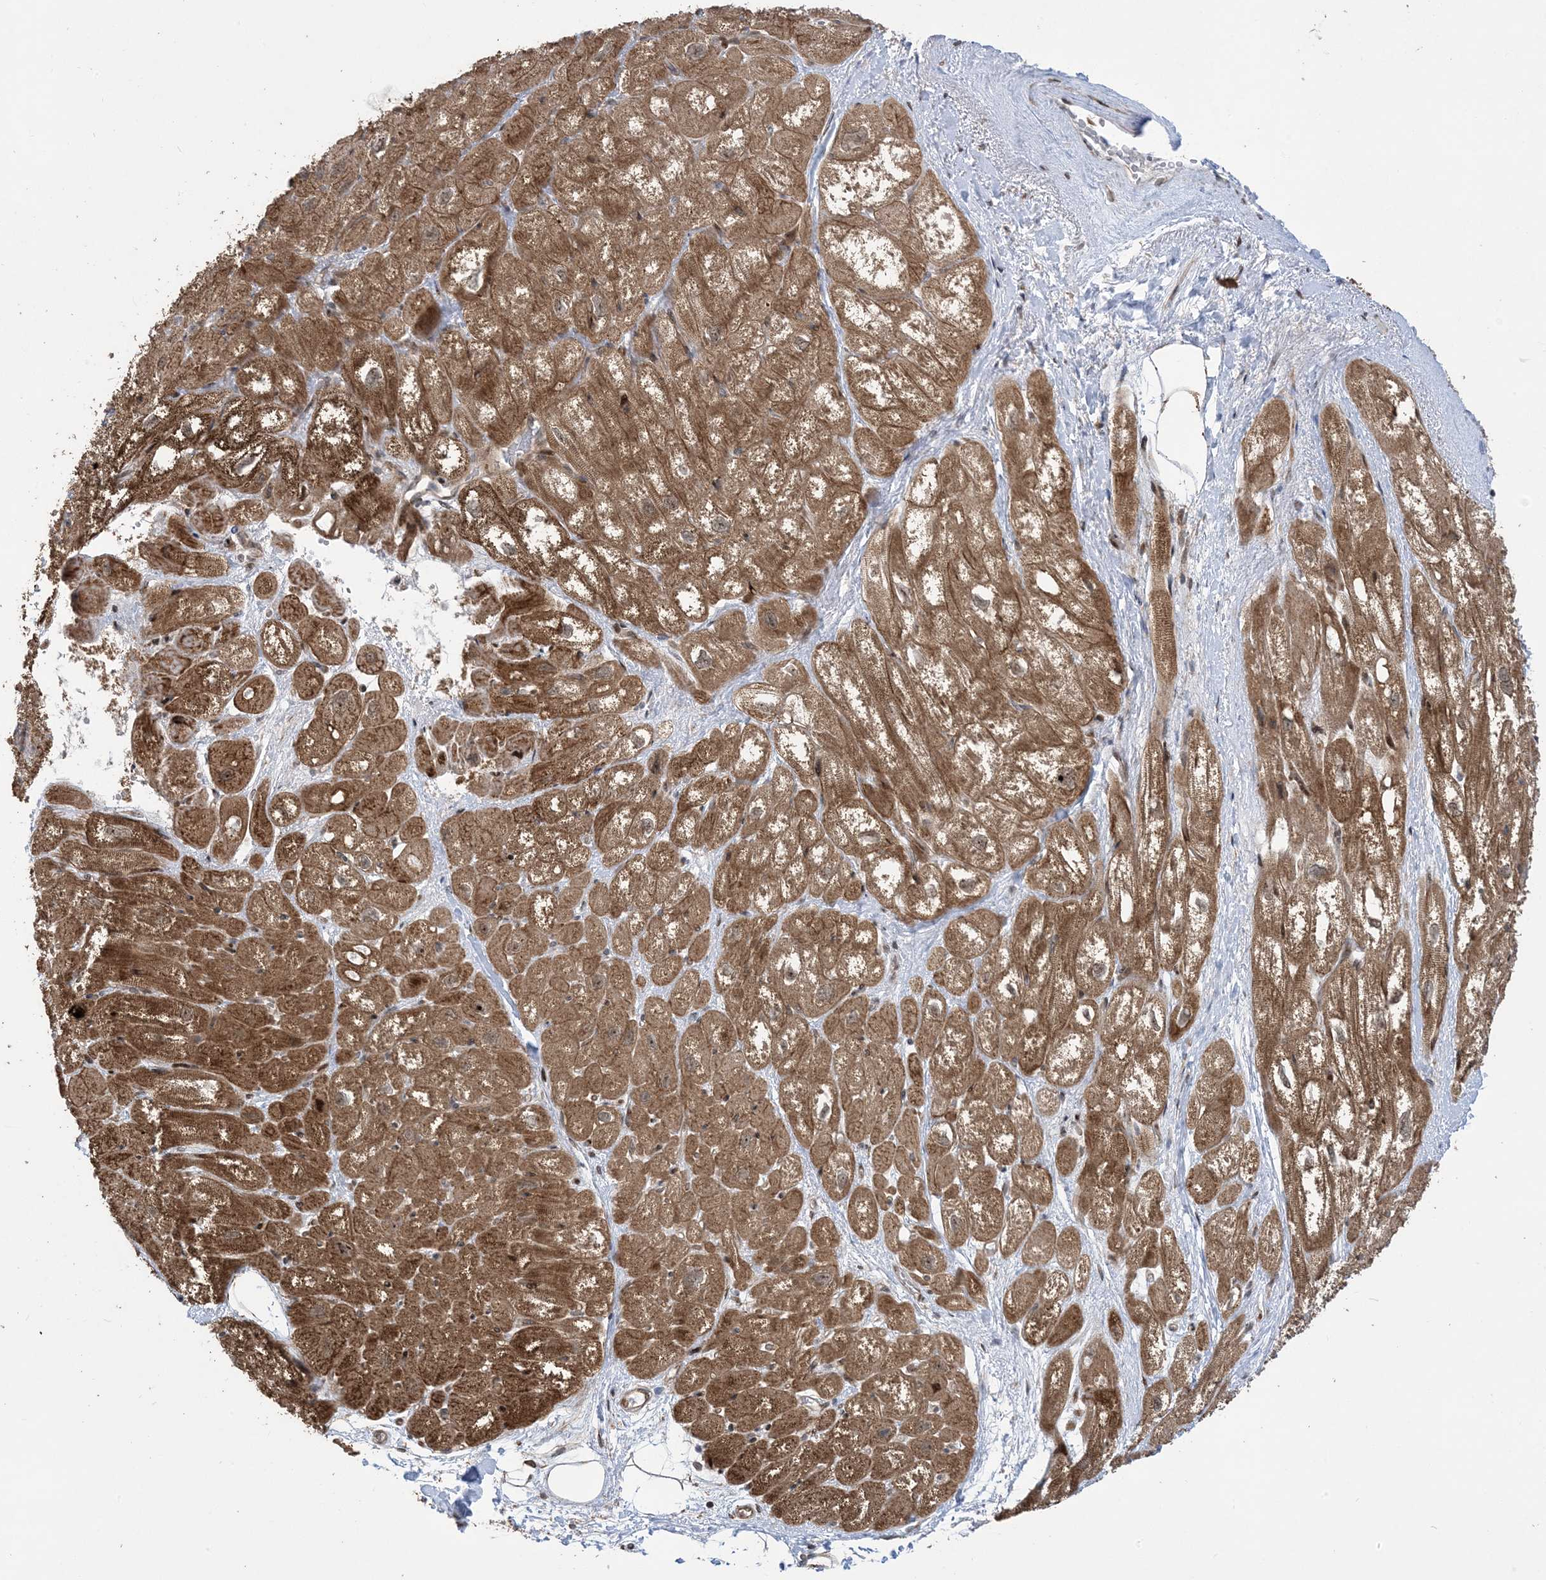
{"staining": {"intensity": "moderate", "quantity": ">75%", "location": "cytoplasmic/membranous"}, "tissue": "heart muscle", "cell_type": "Cardiomyocytes", "image_type": "normal", "snomed": [{"axis": "morphology", "description": "Normal tissue, NOS"}, {"axis": "topography", "description": "Heart"}], "caption": "Approximately >75% of cardiomyocytes in unremarkable human heart muscle exhibit moderate cytoplasmic/membranous protein positivity as visualized by brown immunohistochemical staining.", "gene": "FAM9B", "patient": {"sex": "male", "age": 50}}